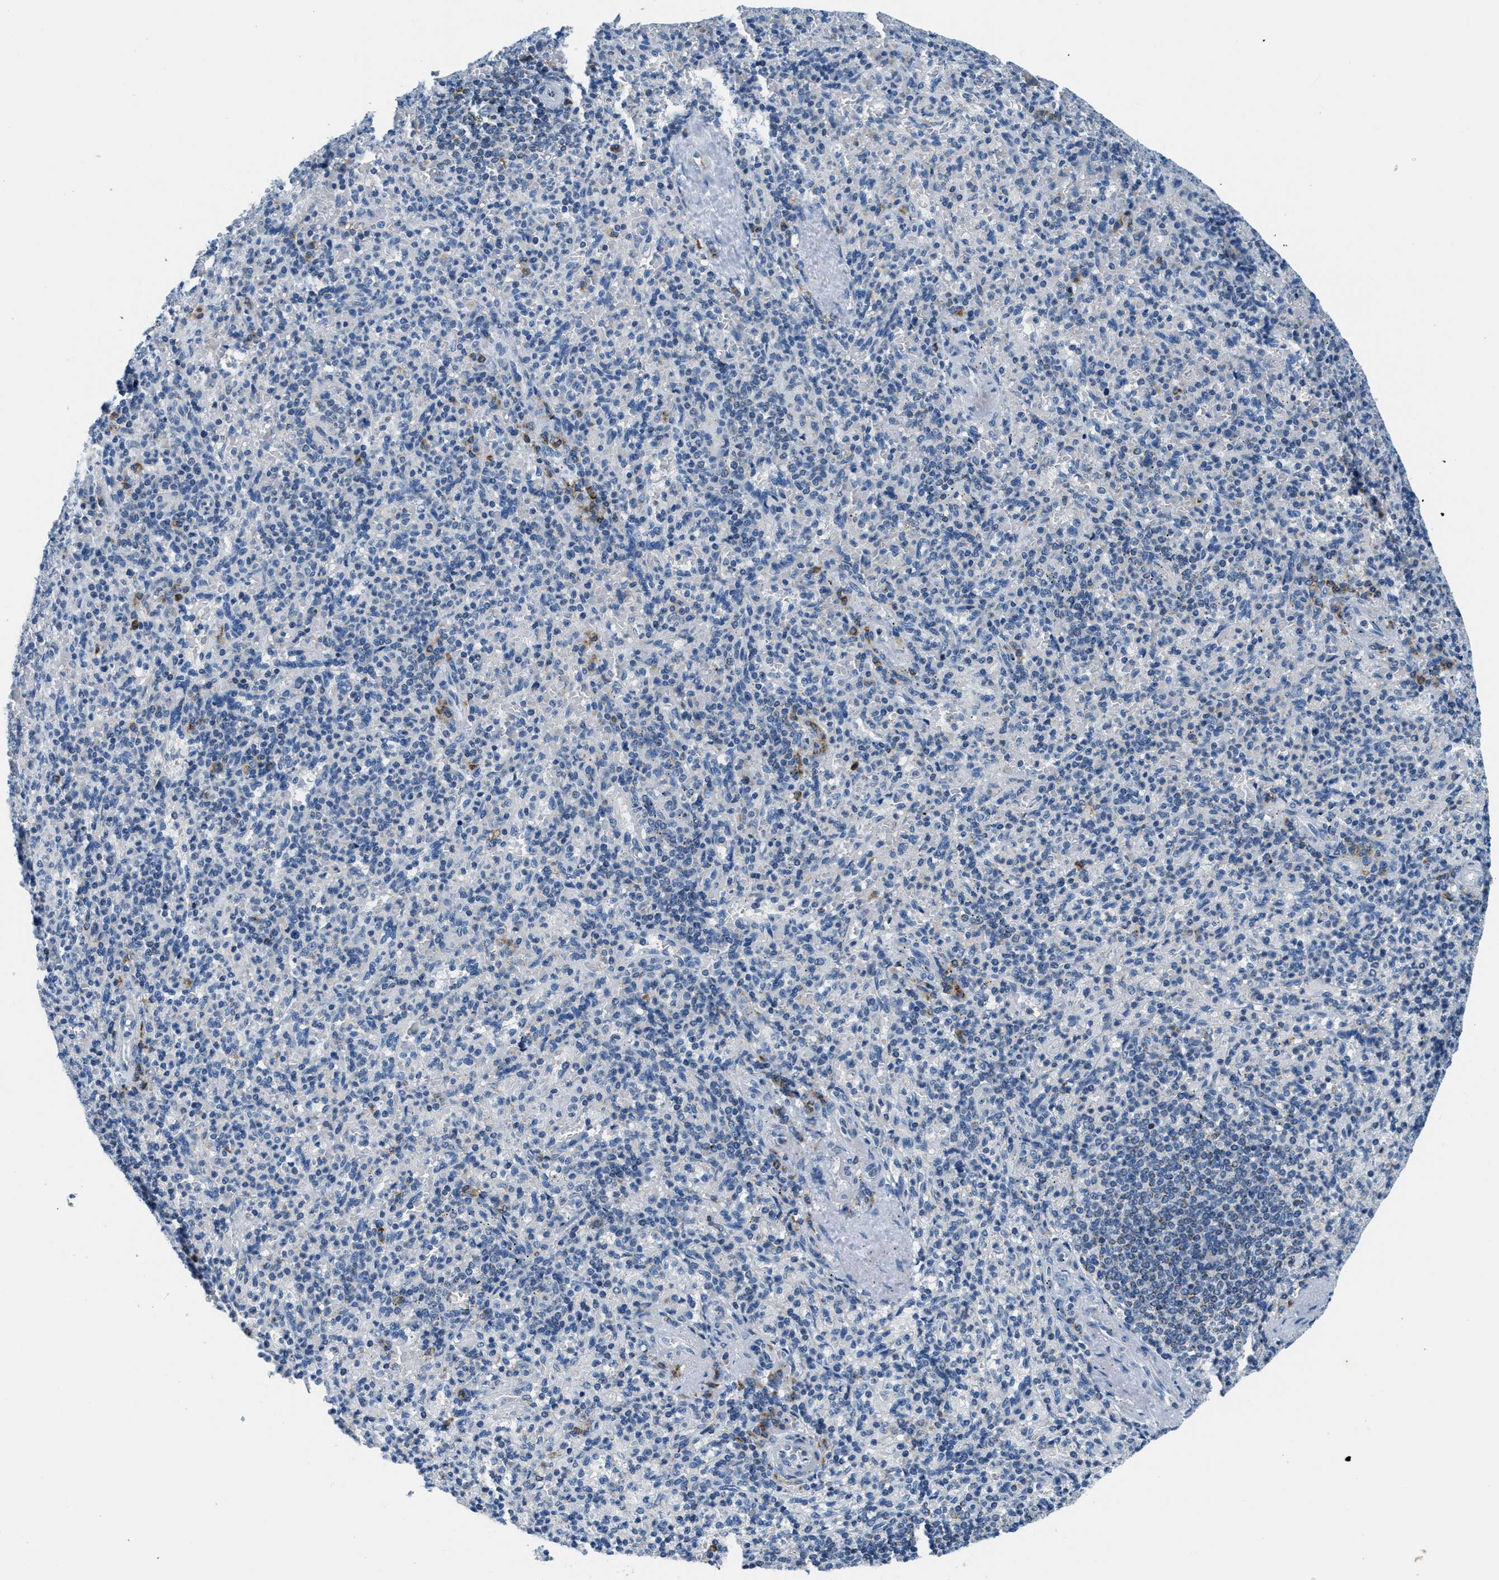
{"staining": {"intensity": "moderate", "quantity": "<25%", "location": "cytoplasmic/membranous"}, "tissue": "spleen", "cell_type": "Cells in red pulp", "image_type": "normal", "snomed": [{"axis": "morphology", "description": "Normal tissue, NOS"}, {"axis": "topography", "description": "Spleen"}], "caption": "Approximately <25% of cells in red pulp in normal human spleen demonstrate moderate cytoplasmic/membranous protein staining as visualized by brown immunohistochemical staining.", "gene": "CA4", "patient": {"sex": "female", "age": 74}}